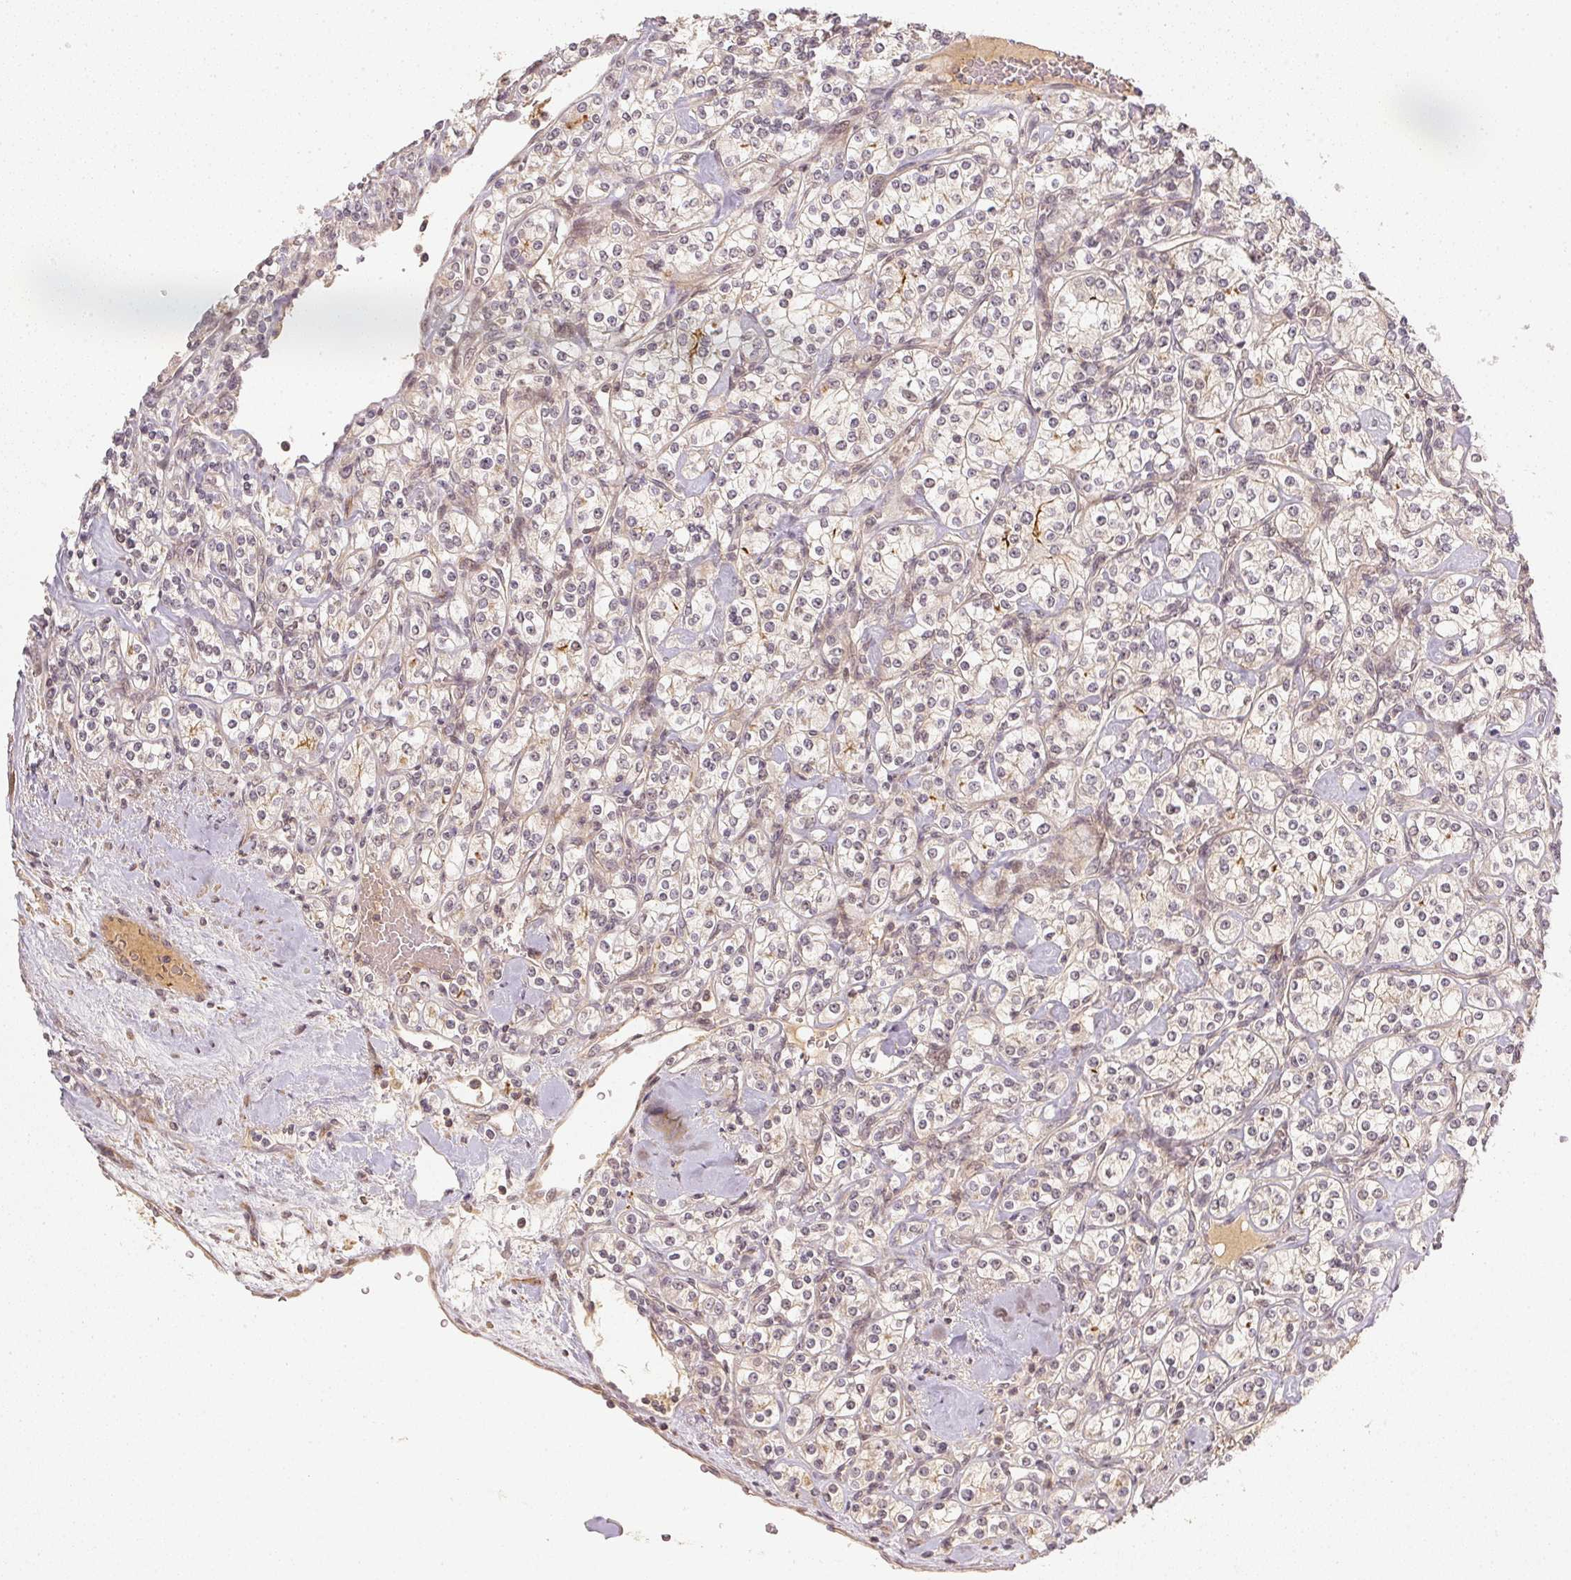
{"staining": {"intensity": "negative", "quantity": "none", "location": "none"}, "tissue": "renal cancer", "cell_type": "Tumor cells", "image_type": "cancer", "snomed": [{"axis": "morphology", "description": "Adenocarcinoma, NOS"}, {"axis": "topography", "description": "Kidney"}], "caption": "A high-resolution histopathology image shows immunohistochemistry staining of renal cancer, which displays no significant staining in tumor cells.", "gene": "SERPINE1", "patient": {"sex": "male", "age": 77}}